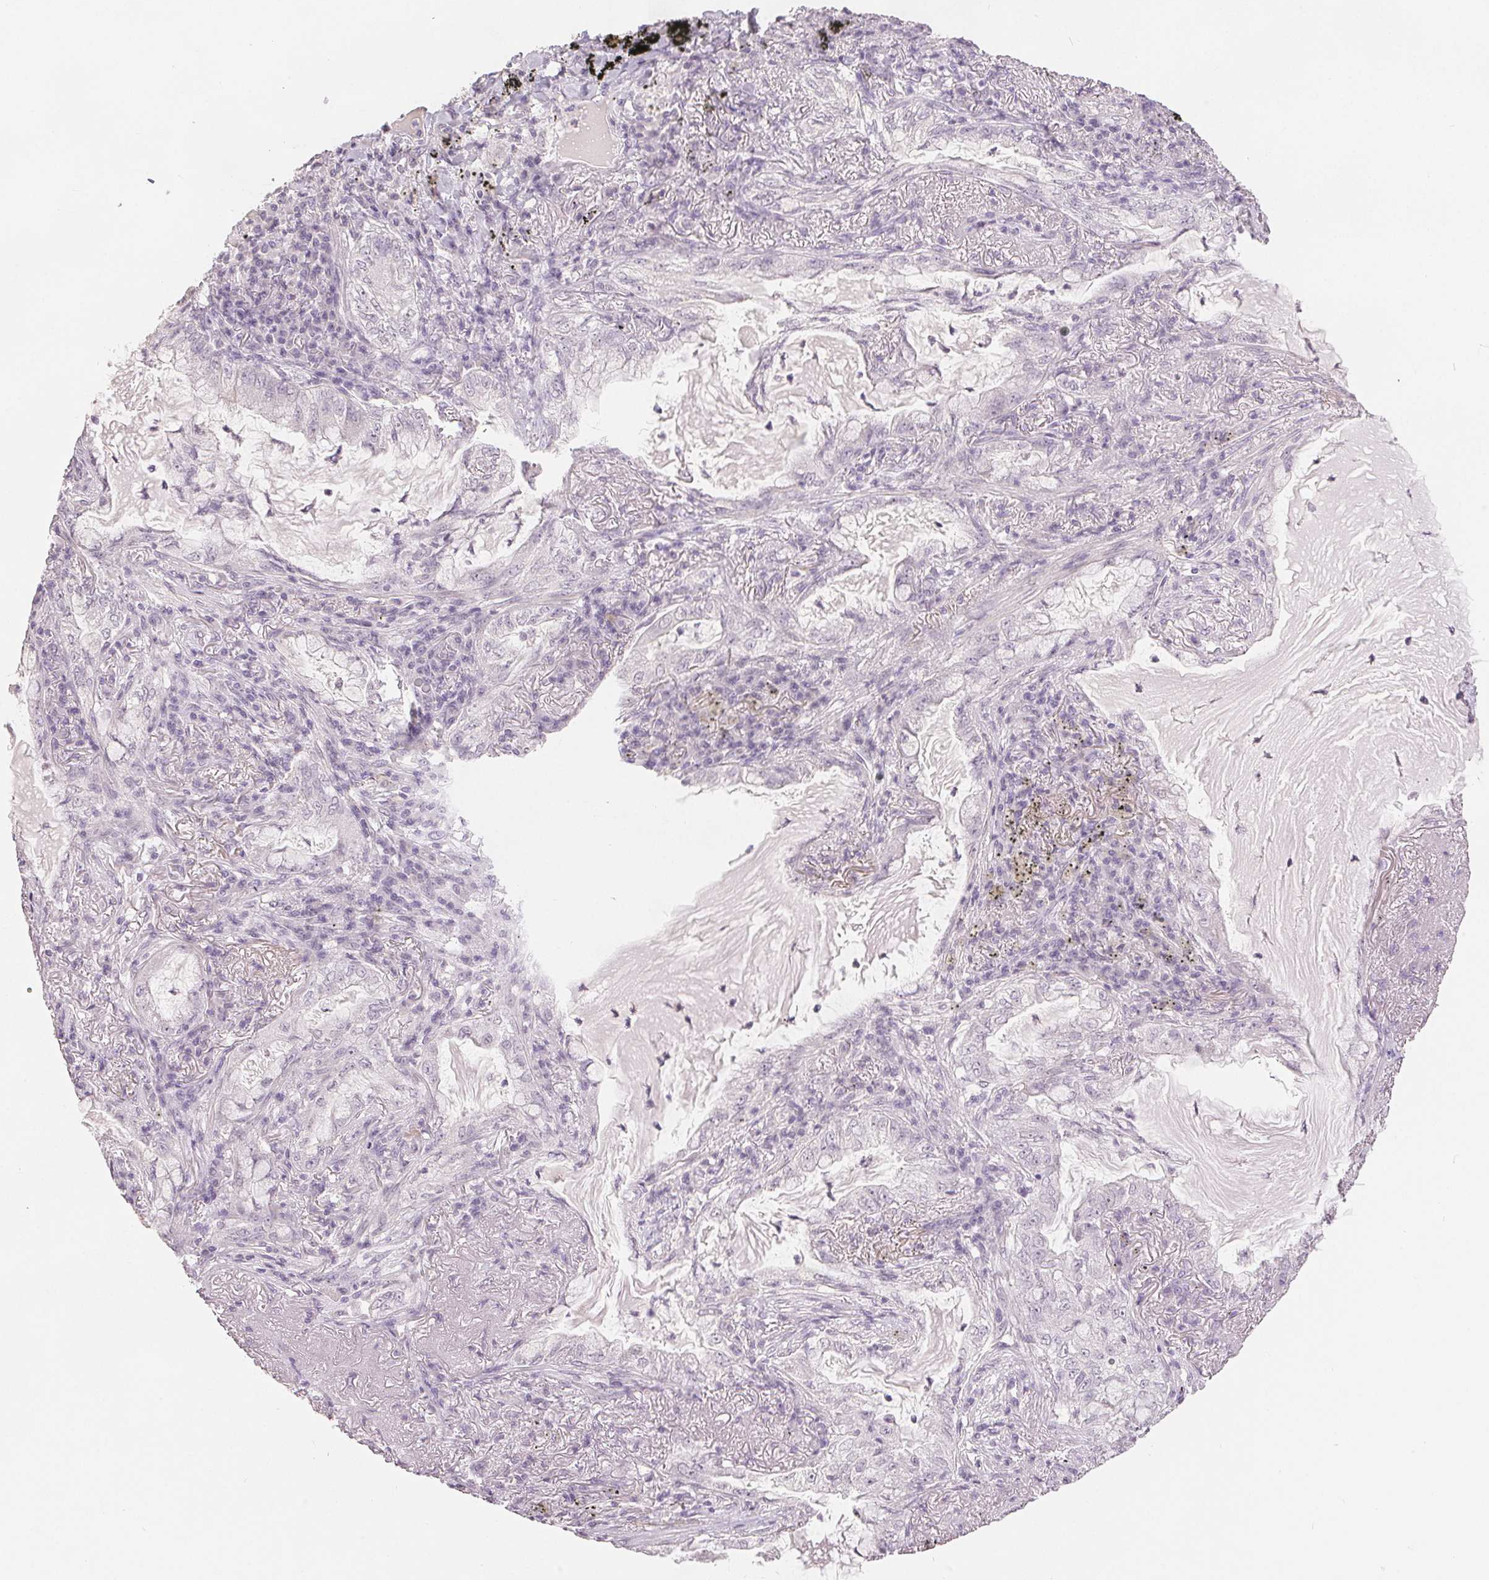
{"staining": {"intensity": "negative", "quantity": "none", "location": "none"}, "tissue": "lung cancer", "cell_type": "Tumor cells", "image_type": "cancer", "snomed": [{"axis": "morphology", "description": "Adenocarcinoma, NOS"}, {"axis": "topography", "description": "Lung"}], "caption": "Photomicrograph shows no significant protein expression in tumor cells of lung cancer (adenocarcinoma). The staining is performed using DAB brown chromogen with nuclei counter-stained in using hematoxylin.", "gene": "SLC27A5", "patient": {"sex": "female", "age": 73}}